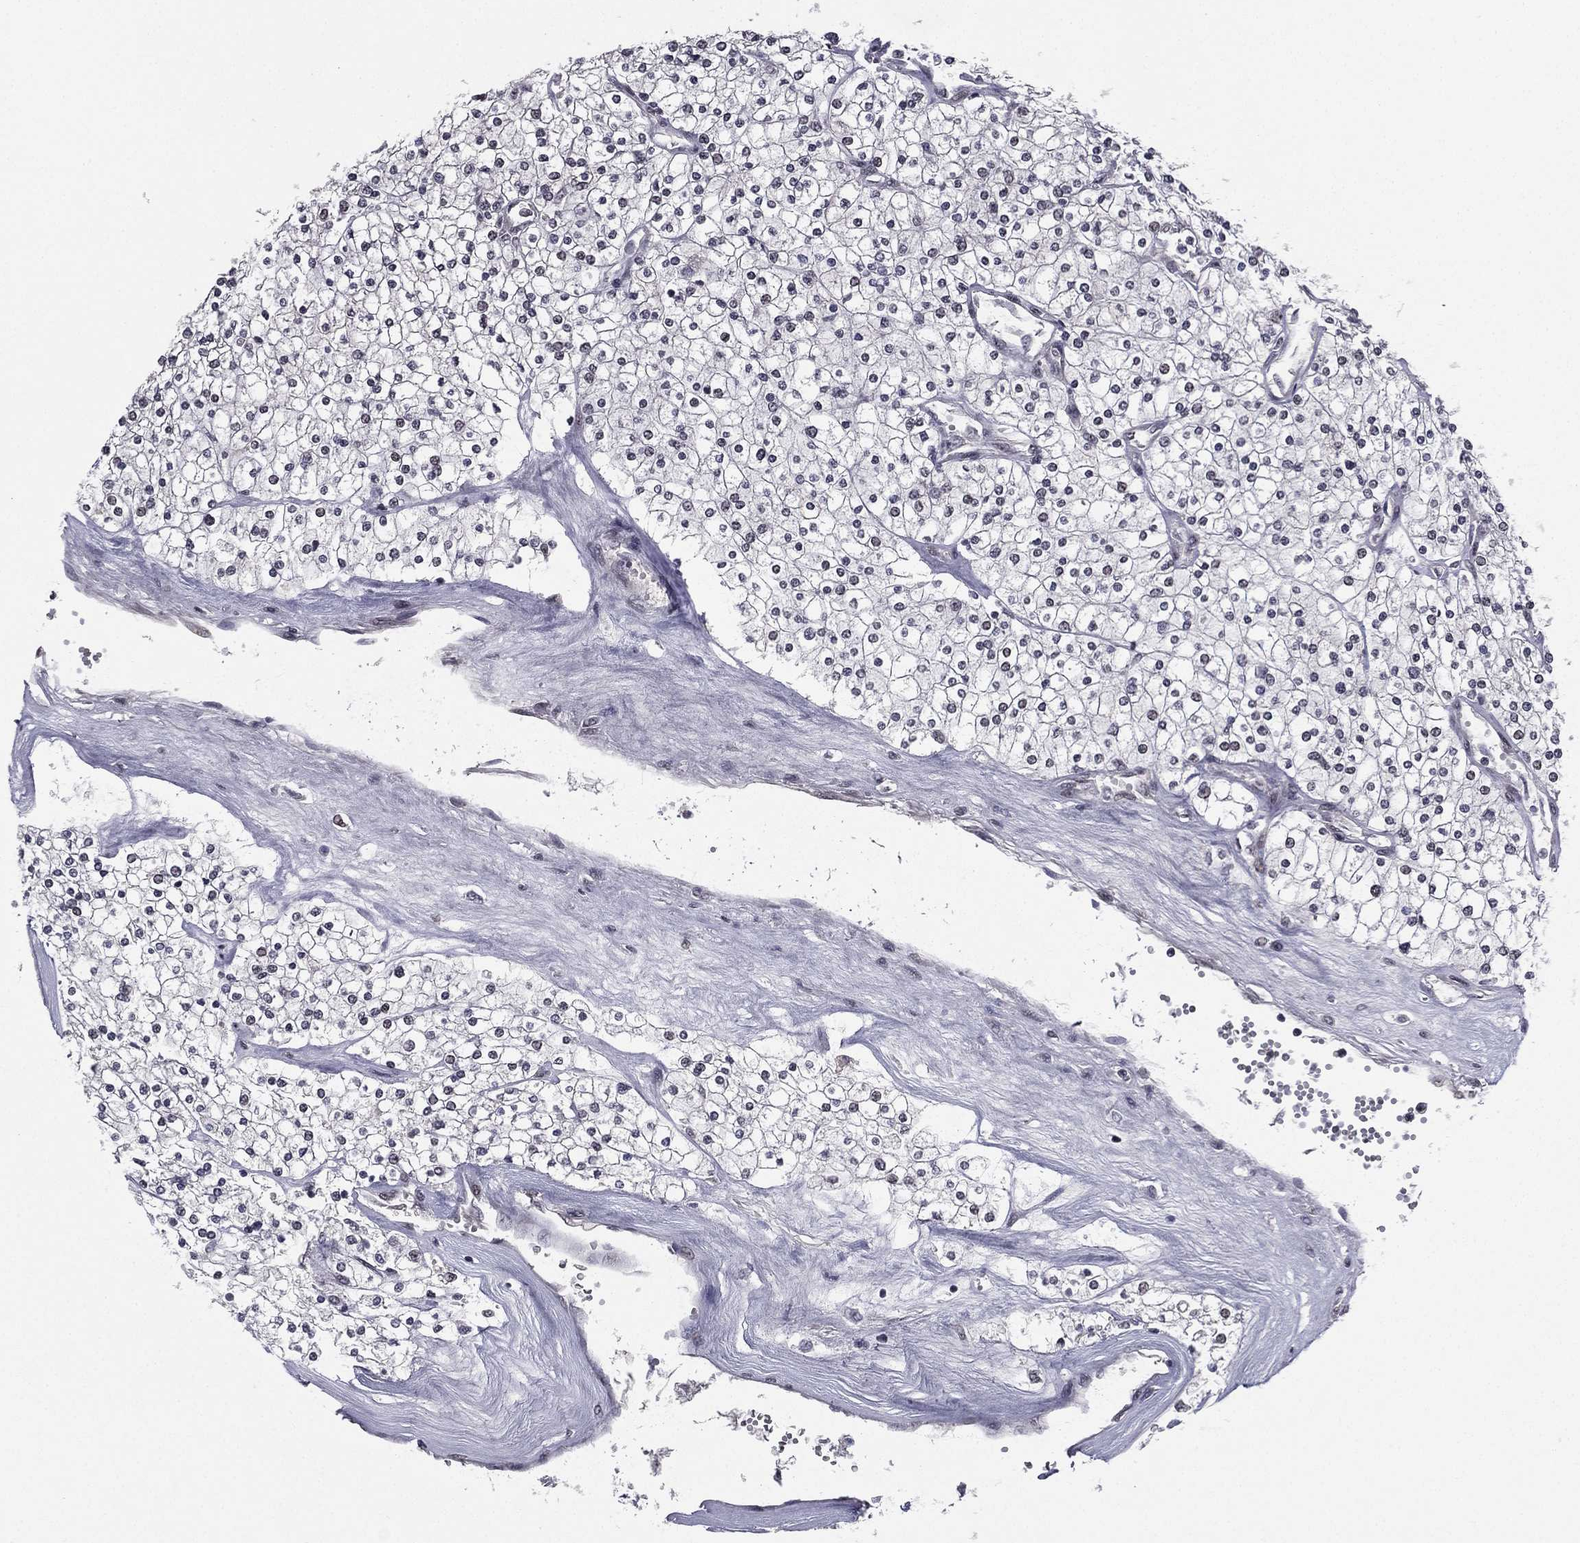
{"staining": {"intensity": "negative", "quantity": "none", "location": "none"}, "tissue": "renal cancer", "cell_type": "Tumor cells", "image_type": "cancer", "snomed": [{"axis": "morphology", "description": "Adenocarcinoma, NOS"}, {"axis": "topography", "description": "Kidney"}], "caption": "An image of human adenocarcinoma (renal) is negative for staining in tumor cells.", "gene": "RARB", "patient": {"sex": "male", "age": 80}}